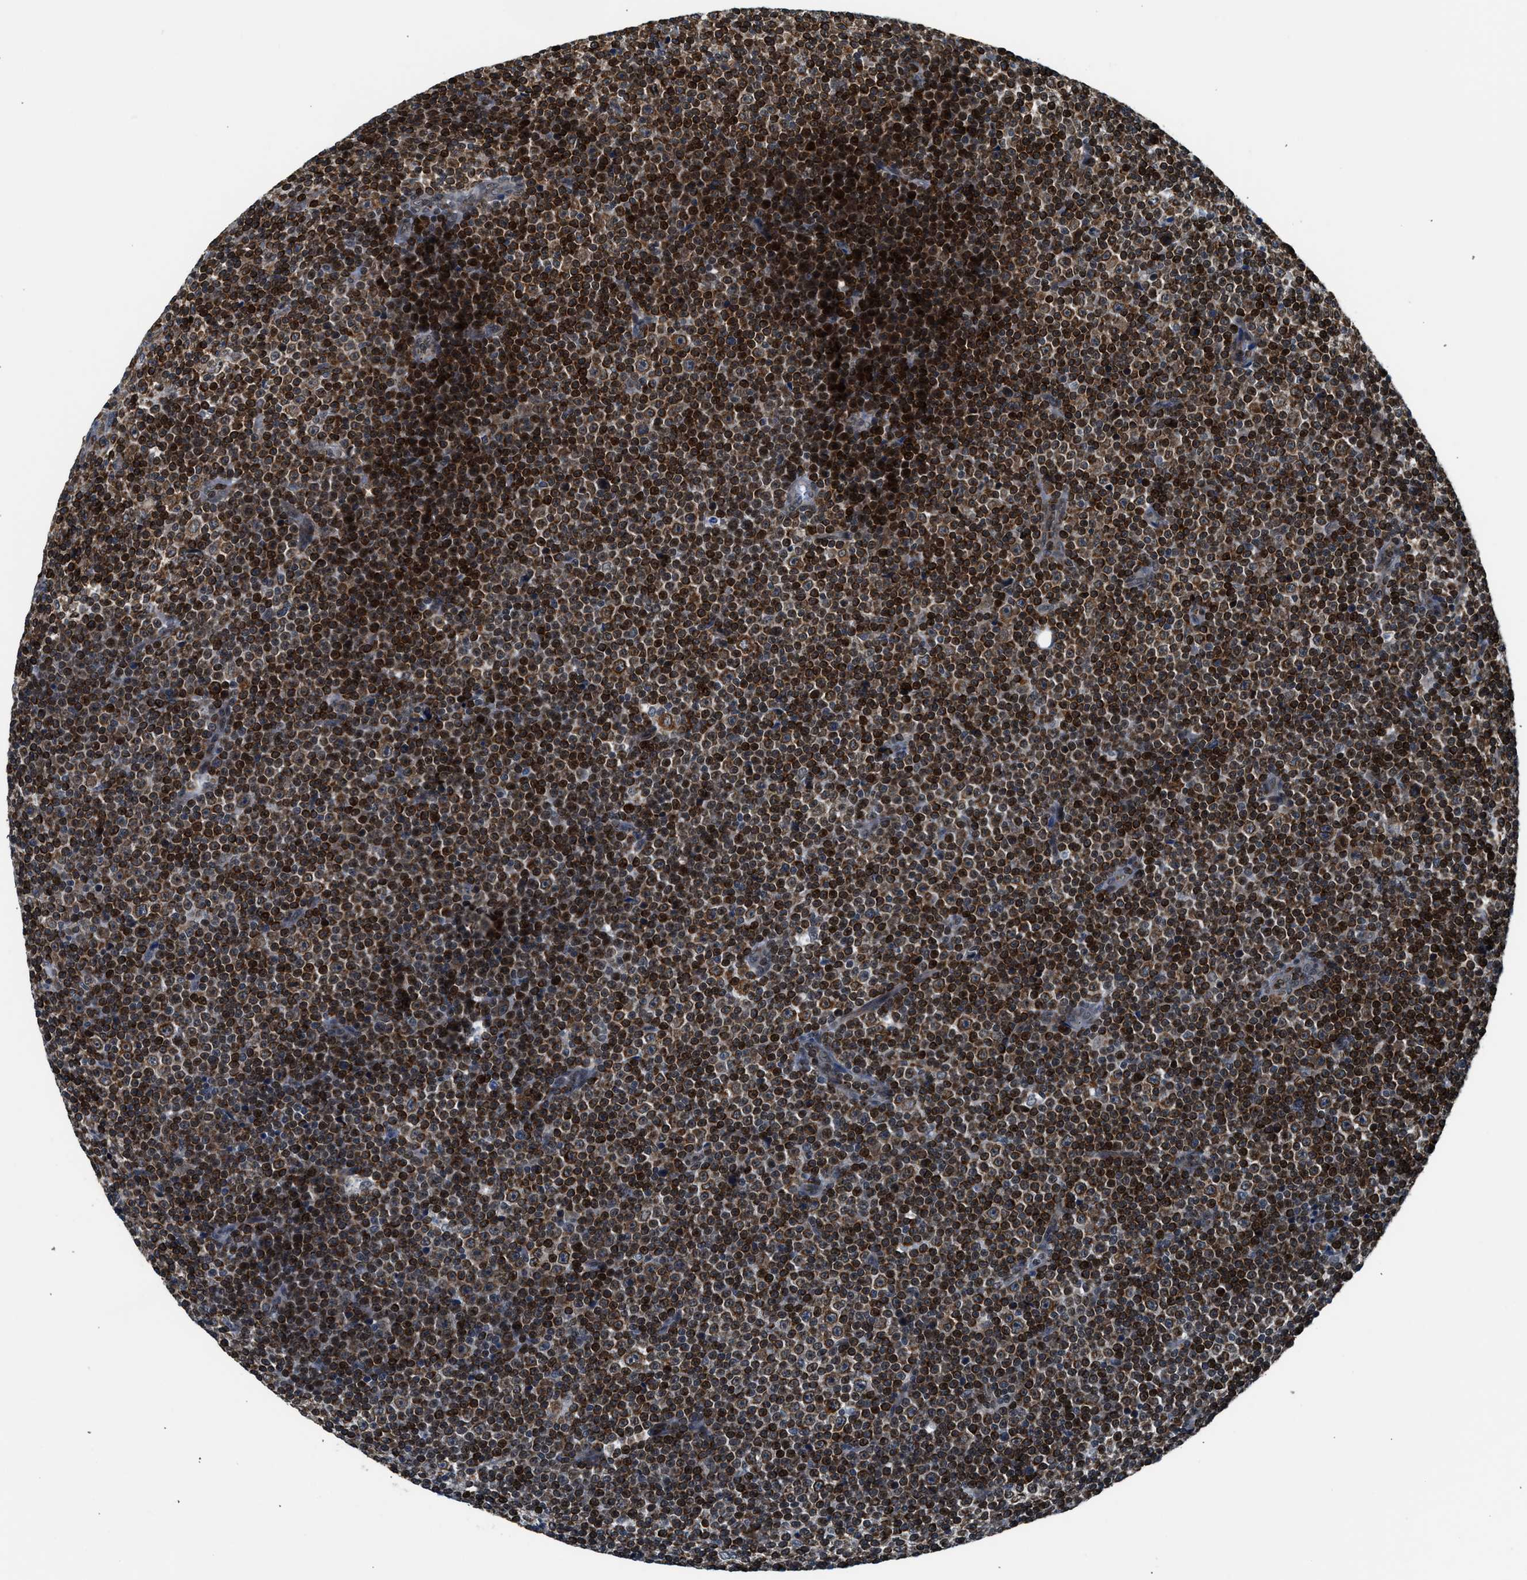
{"staining": {"intensity": "strong", "quantity": ">75%", "location": "cytoplasmic/membranous"}, "tissue": "lymphoma", "cell_type": "Tumor cells", "image_type": "cancer", "snomed": [{"axis": "morphology", "description": "Malignant lymphoma, non-Hodgkin's type, Low grade"}, {"axis": "topography", "description": "Lymph node"}], "caption": "Brown immunohistochemical staining in lymphoma shows strong cytoplasmic/membranous staining in about >75% of tumor cells.", "gene": "RETREG3", "patient": {"sex": "female", "age": 67}}